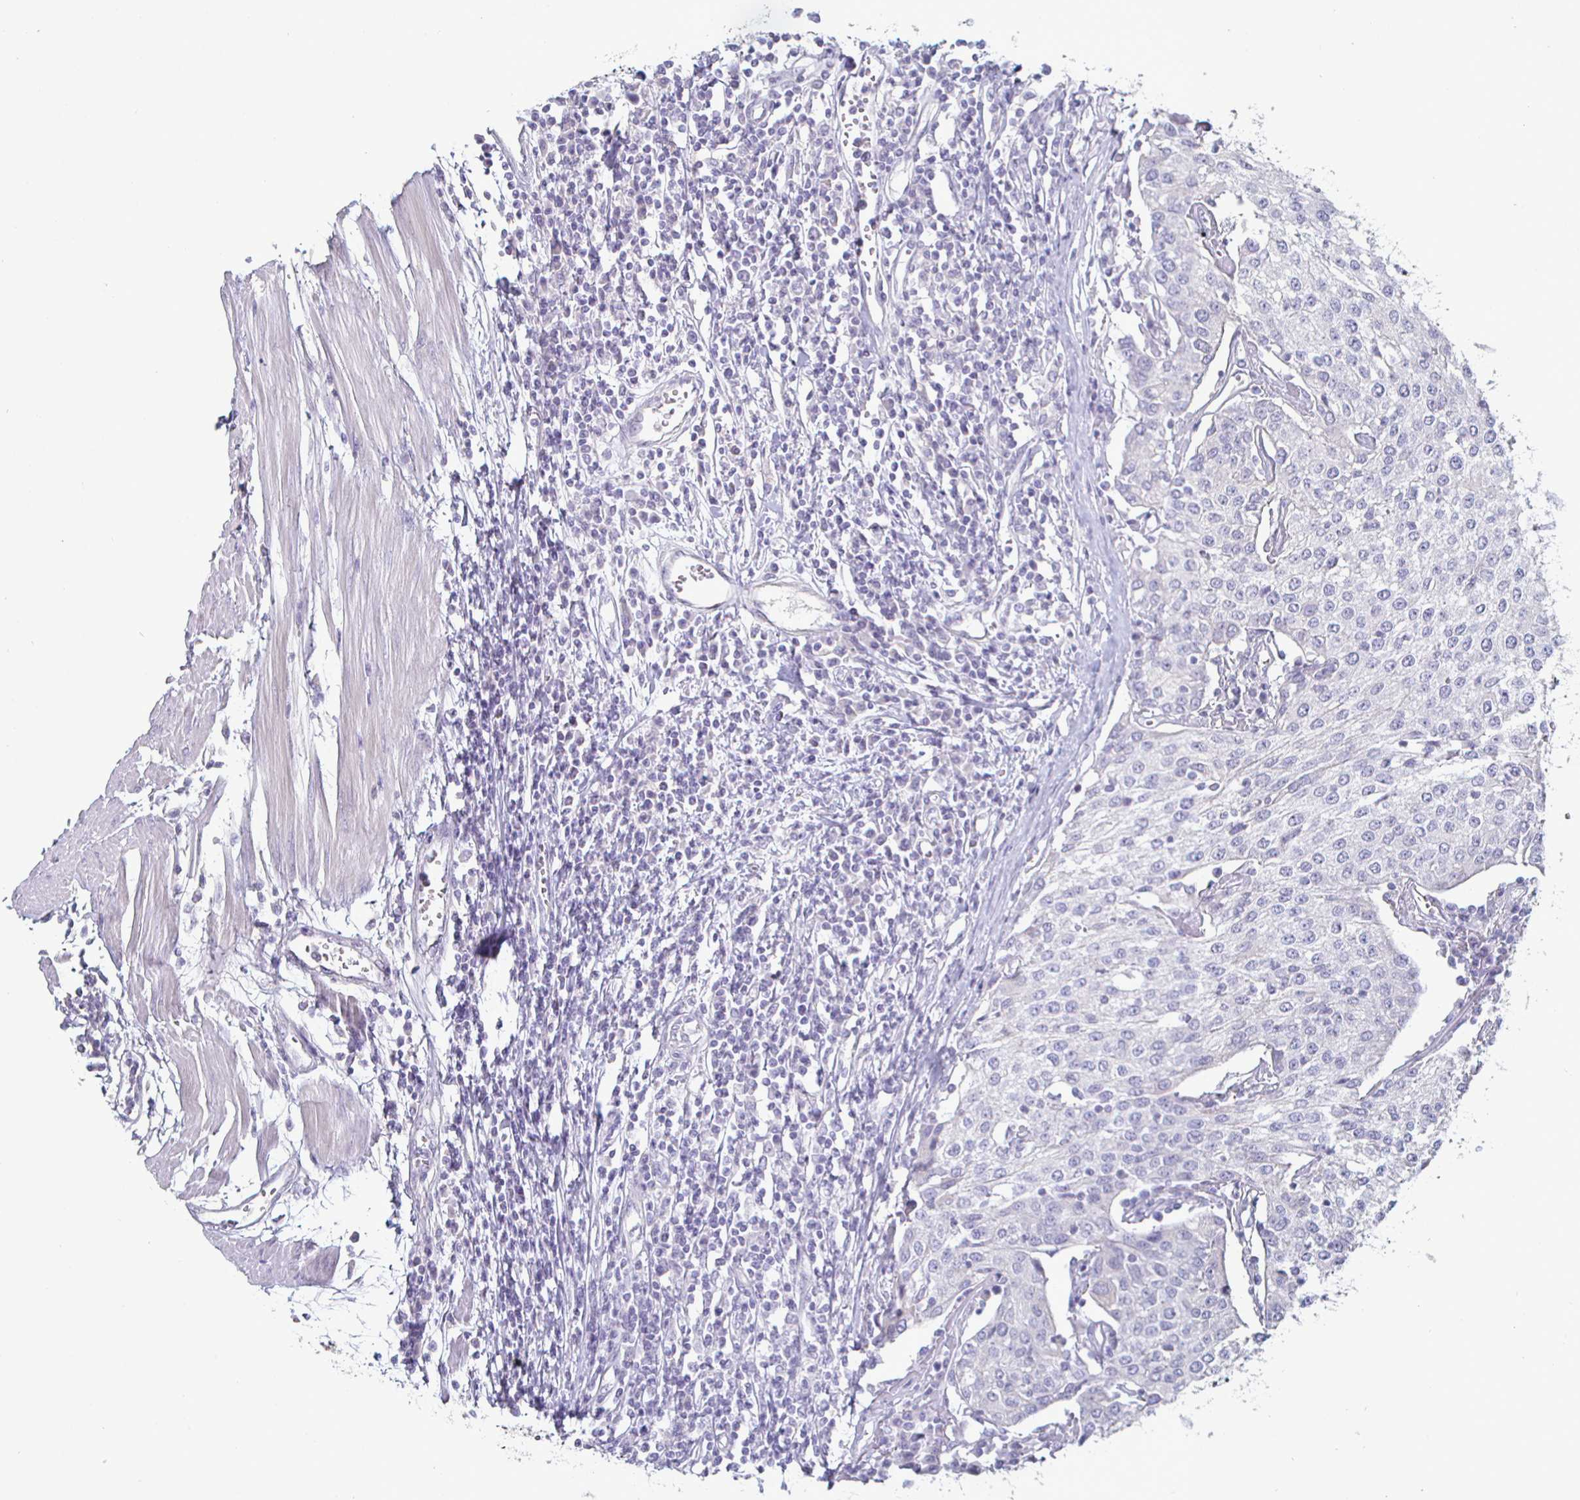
{"staining": {"intensity": "negative", "quantity": "none", "location": "none"}, "tissue": "urothelial cancer", "cell_type": "Tumor cells", "image_type": "cancer", "snomed": [{"axis": "morphology", "description": "Urothelial carcinoma, High grade"}, {"axis": "topography", "description": "Urinary bladder"}], "caption": "DAB (3,3'-diaminobenzidine) immunohistochemical staining of urothelial cancer reveals no significant positivity in tumor cells. (IHC, brightfield microscopy, high magnification).", "gene": "ENPP1", "patient": {"sex": "female", "age": 85}}